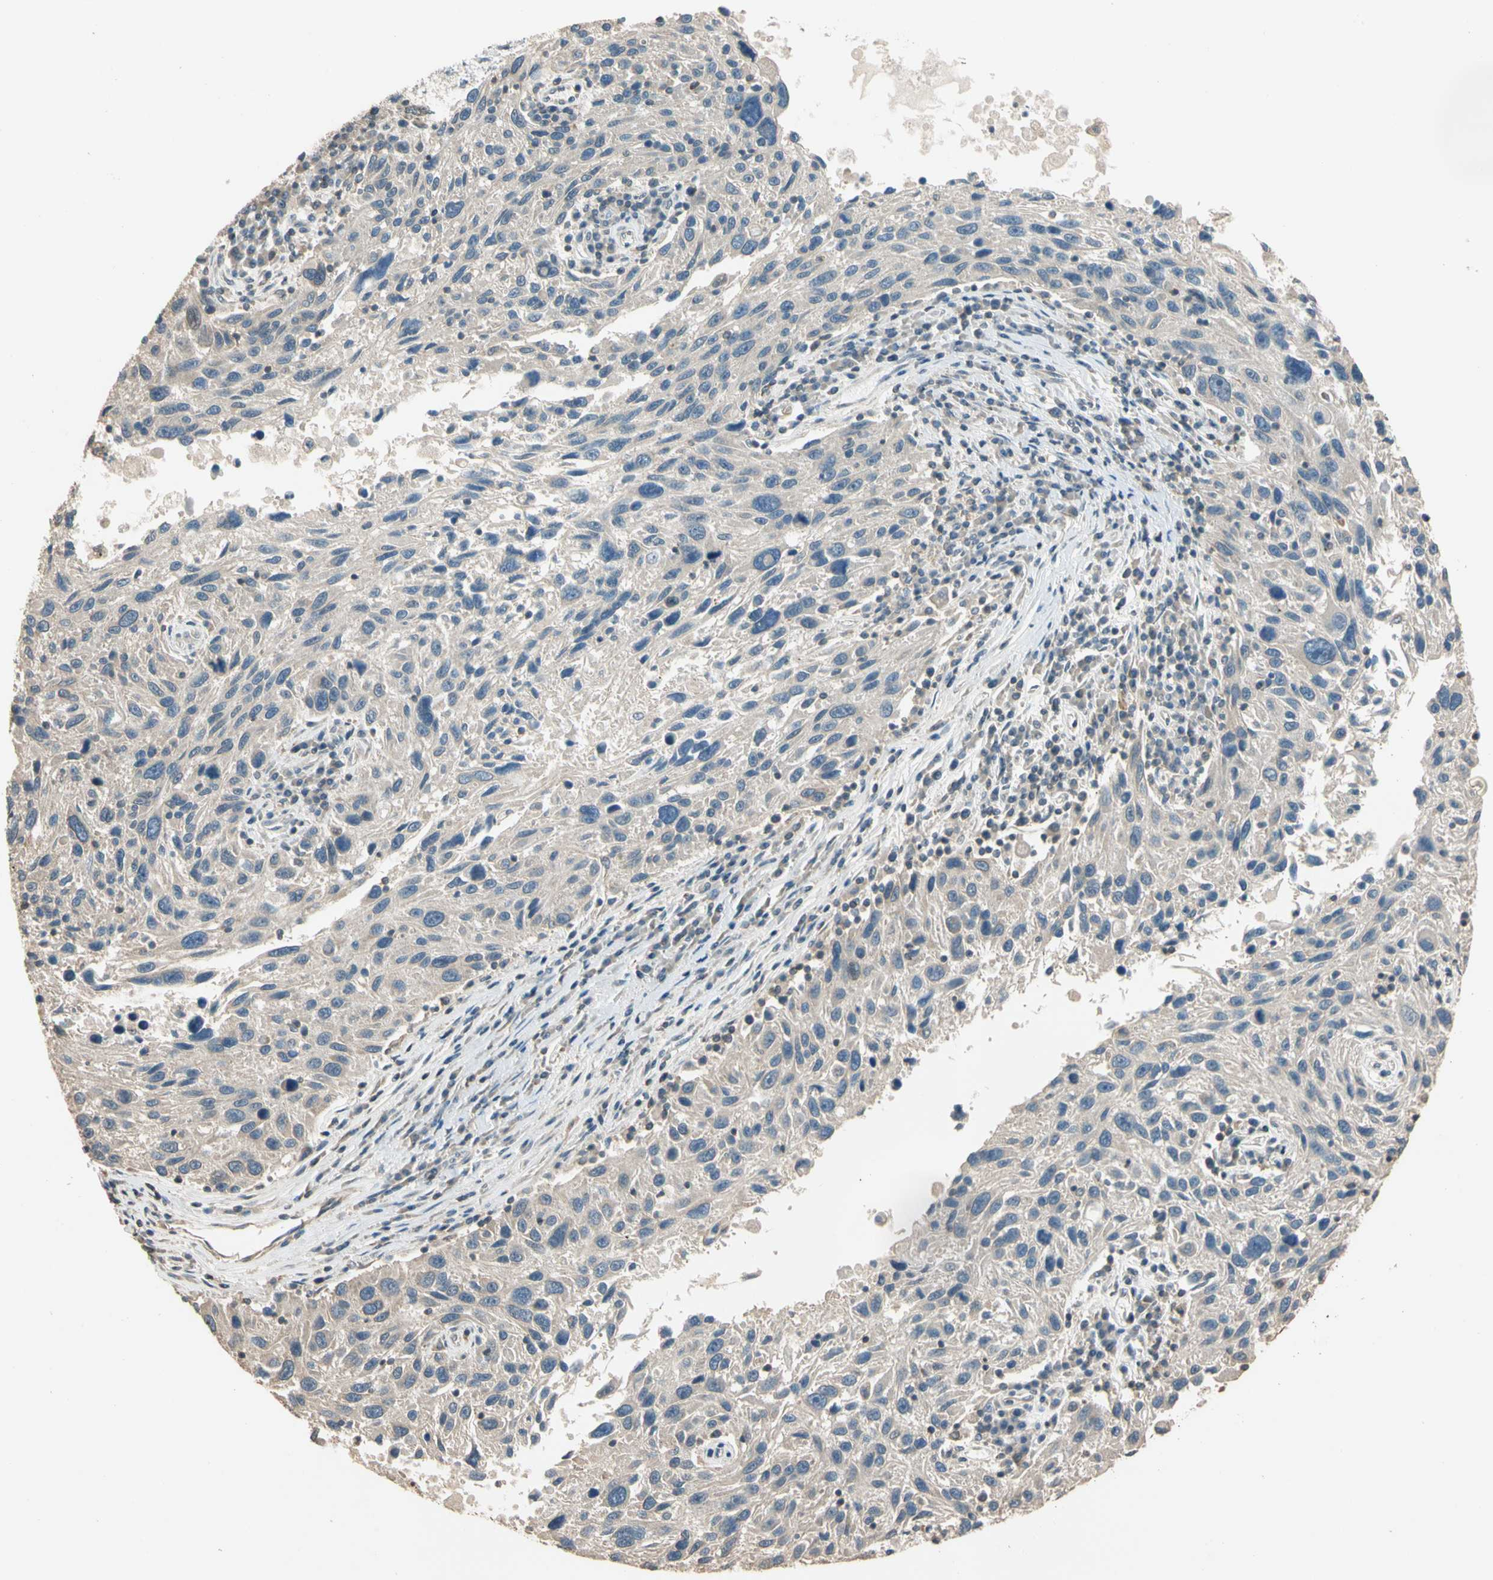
{"staining": {"intensity": "negative", "quantity": "none", "location": "none"}, "tissue": "melanoma", "cell_type": "Tumor cells", "image_type": "cancer", "snomed": [{"axis": "morphology", "description": "Malignant melanoma, NOS"}, {"axis": "topography", "description": "Skin"}], "caption": "A high-resolution image shows immunohistochemistry staining of malignant melanoma, which demonstrates no significant positivity in tumor cells. (DAB immunohistochemistry (IHC) visualized using brightfield microscopy, high magnification).", "gene": "MAP3K7", "patient": {"sex": "male", "age": 53}}